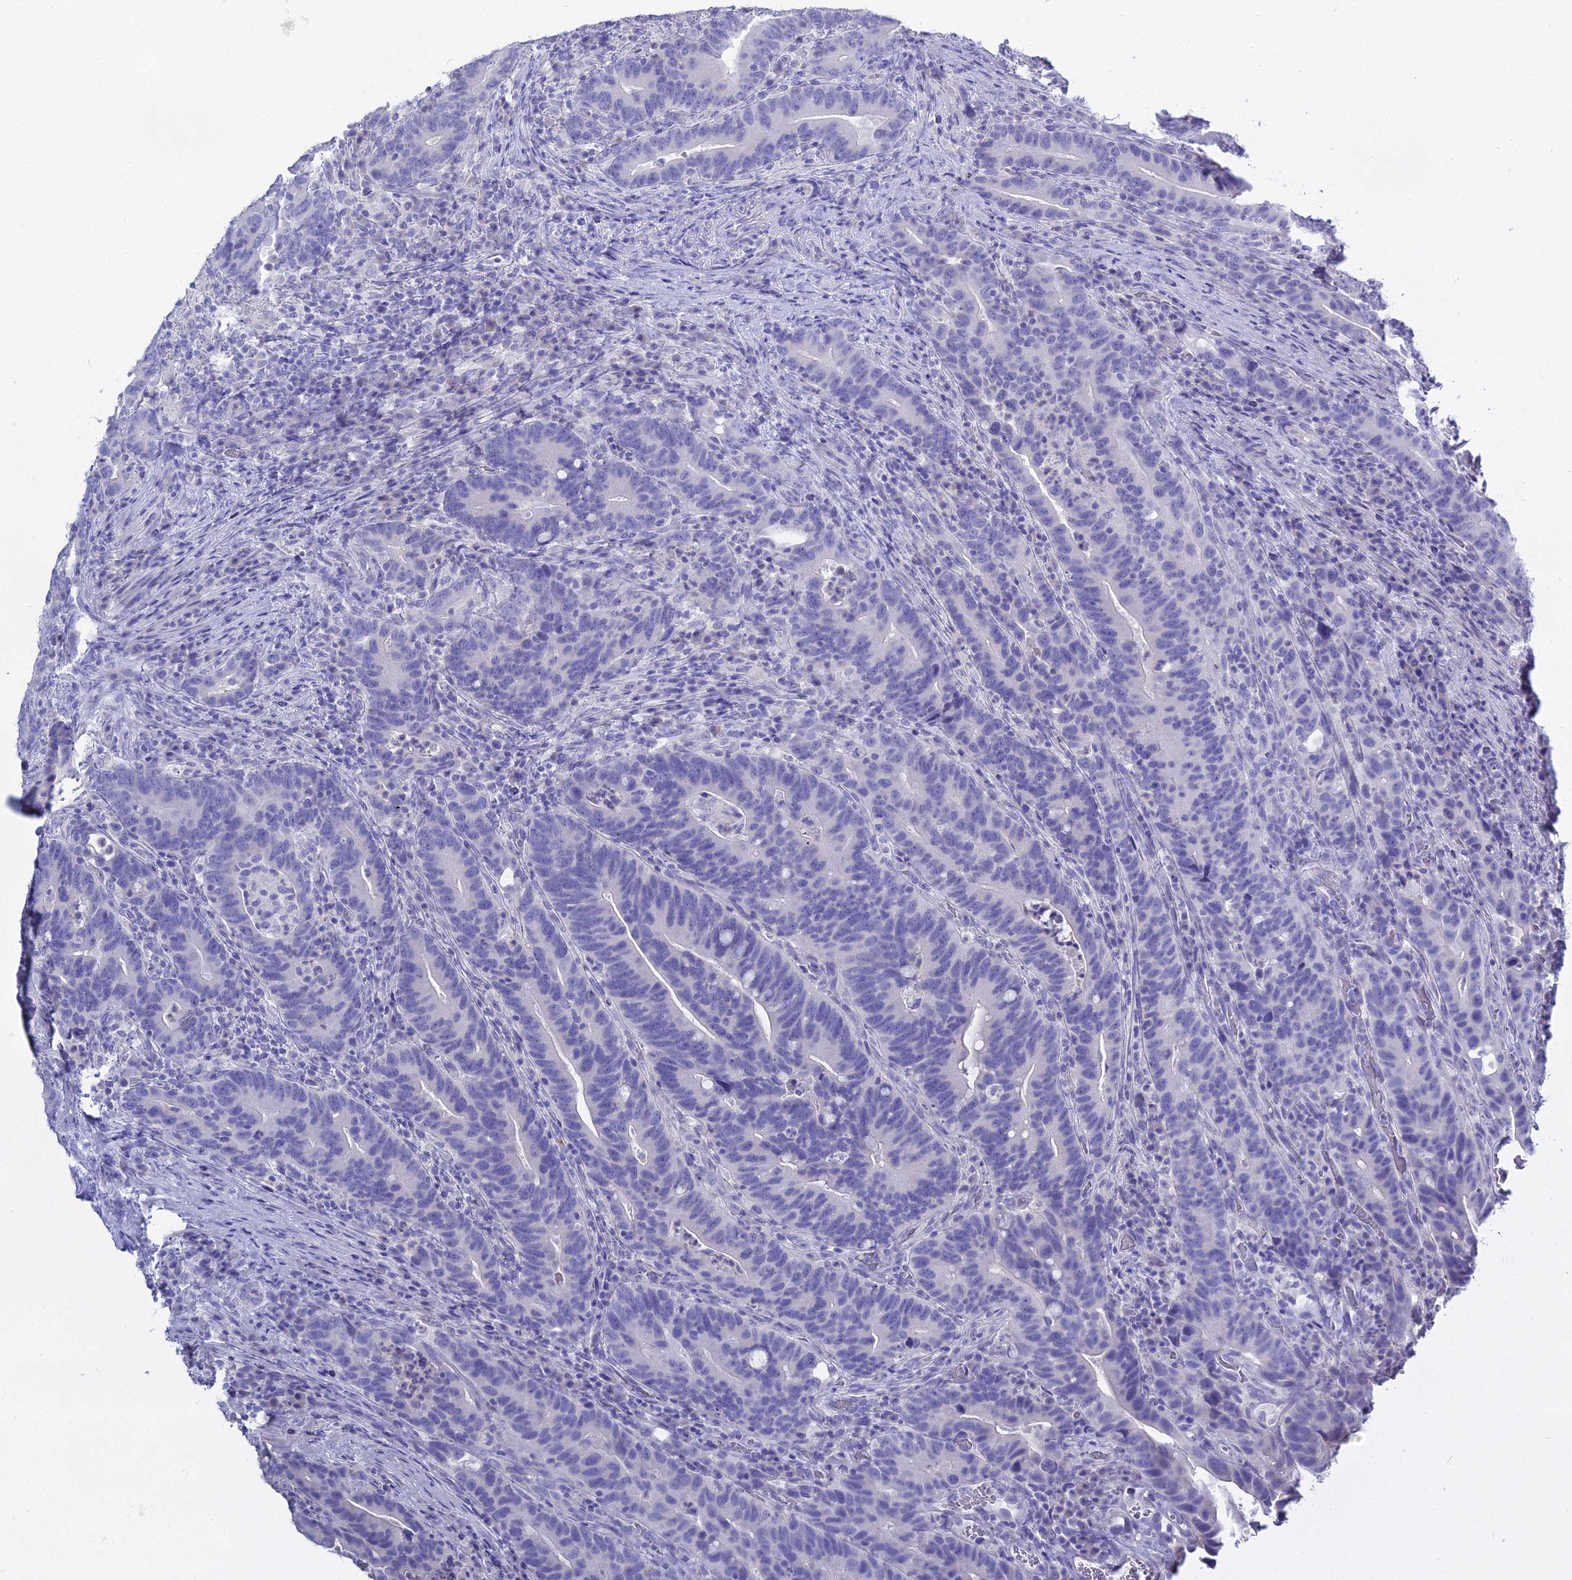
{"staining": {"intensity": "negative", "quantity": "none", "location": "none"}, "tissue": "colorectal cancer", "cell_type": "Tumor cells", "image_type": "cancer", "snomed": [{"axis": "morphology", "description": "Adenocarcinoma, NOS"}, {"axis": "topography", "description": "Colon"}], "caption": "Immunohistochemical staining of human adenocarcinoma (colorectal) shows no significant staining in tumor cells.", "gene": "S100A7", "patient": {"sex": "female", "age": 66}}